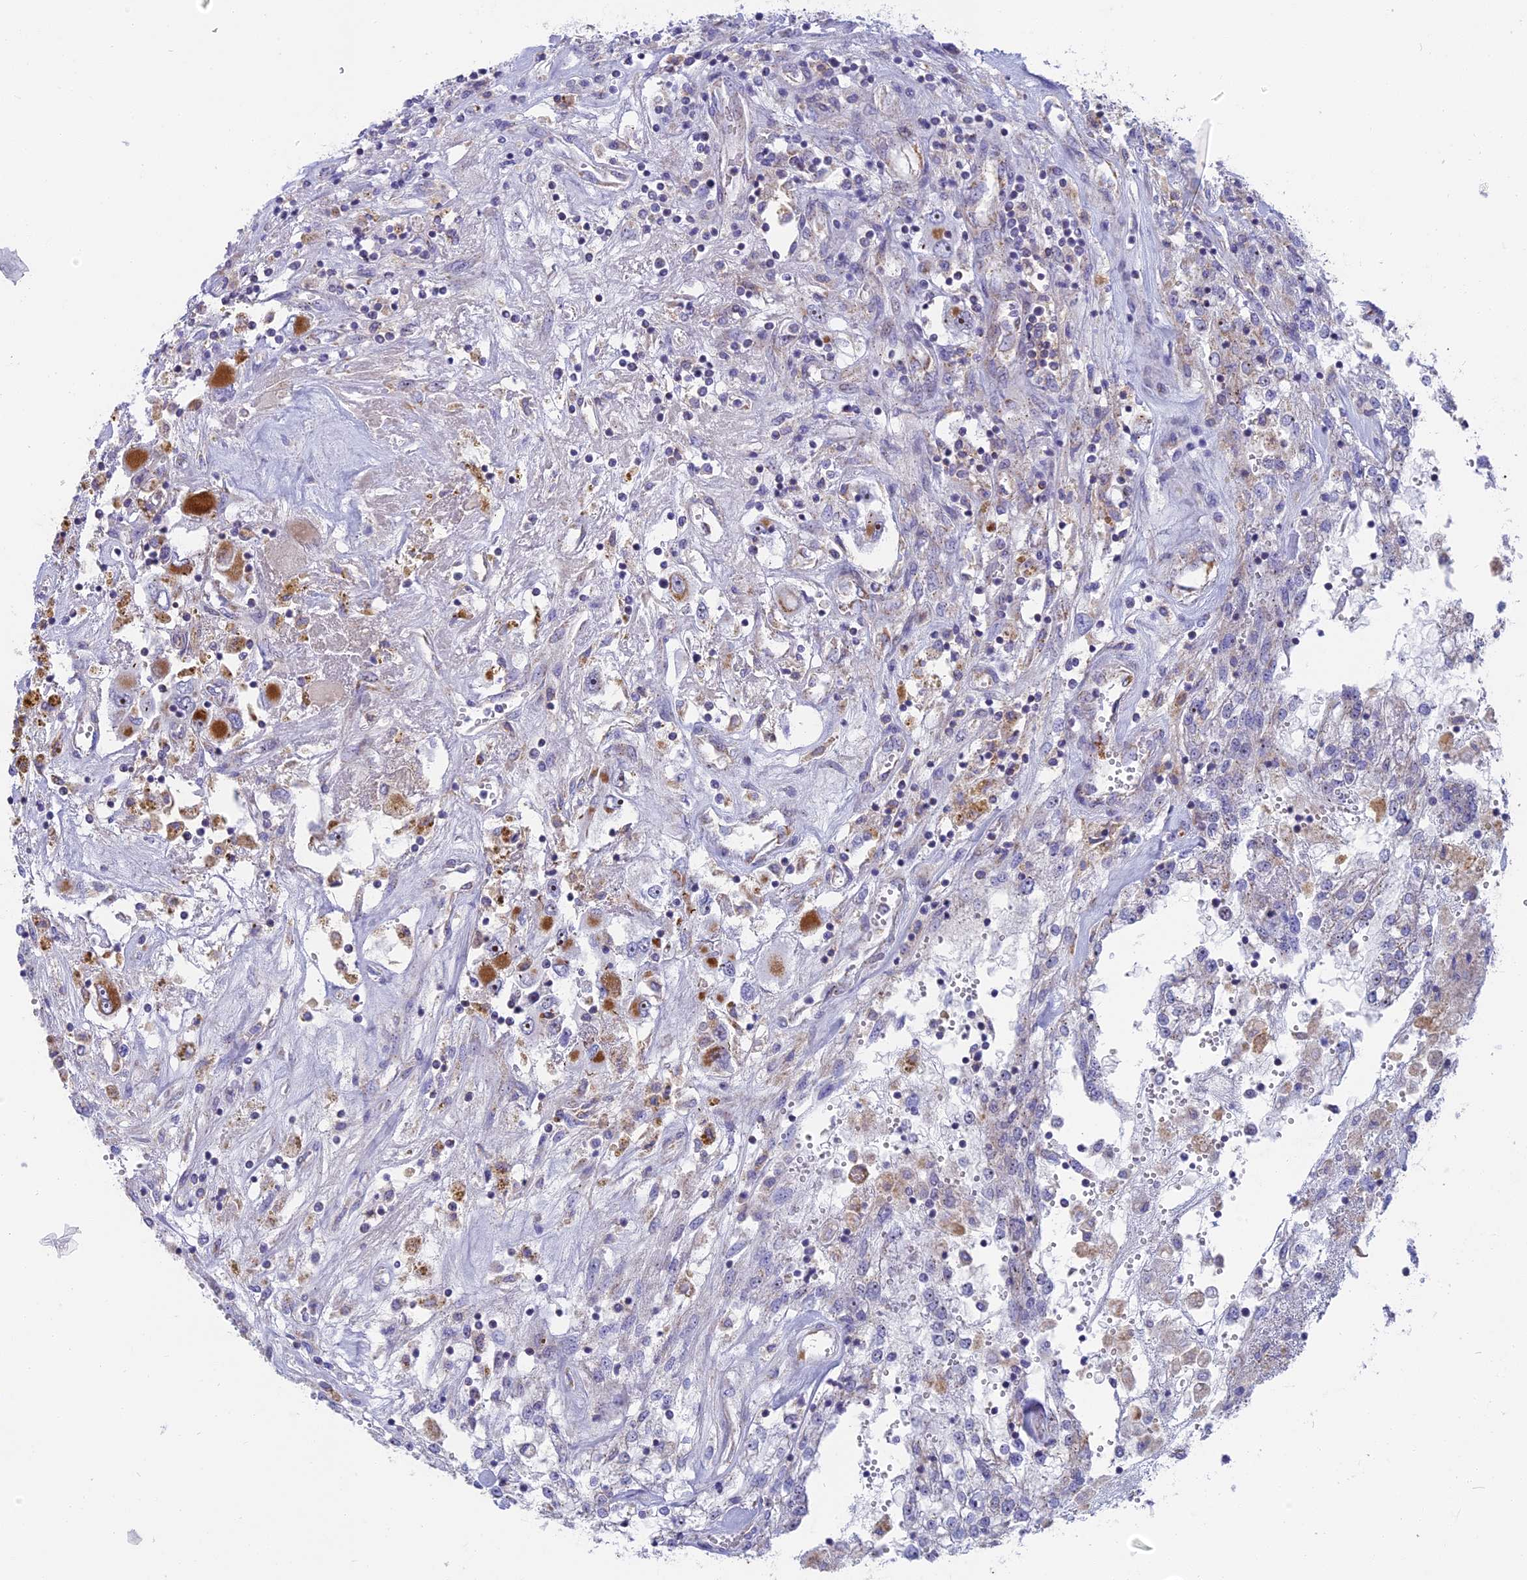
{"staining": {"intensity": "strong", "quantity": "<25%", "location": "cytoplasmic/membranous"}, "tissue": "renal cancer", "cell_type": "Tumor cells", "image_type": "cancer", "snomed": [{"axis": "morphology", "description": "Adenocarcinoma, NOS"}, {"axis": "topography", "description": "Kidney"}], "caption": "Immunohistochemical staining of adenocarcinoma (renal) demonstrates strong cytoplasmic/membranous protein staining in about <25% of tumor cells.", "gene": "DTWD1", "patient": {"sex": "female", "age": 52}}